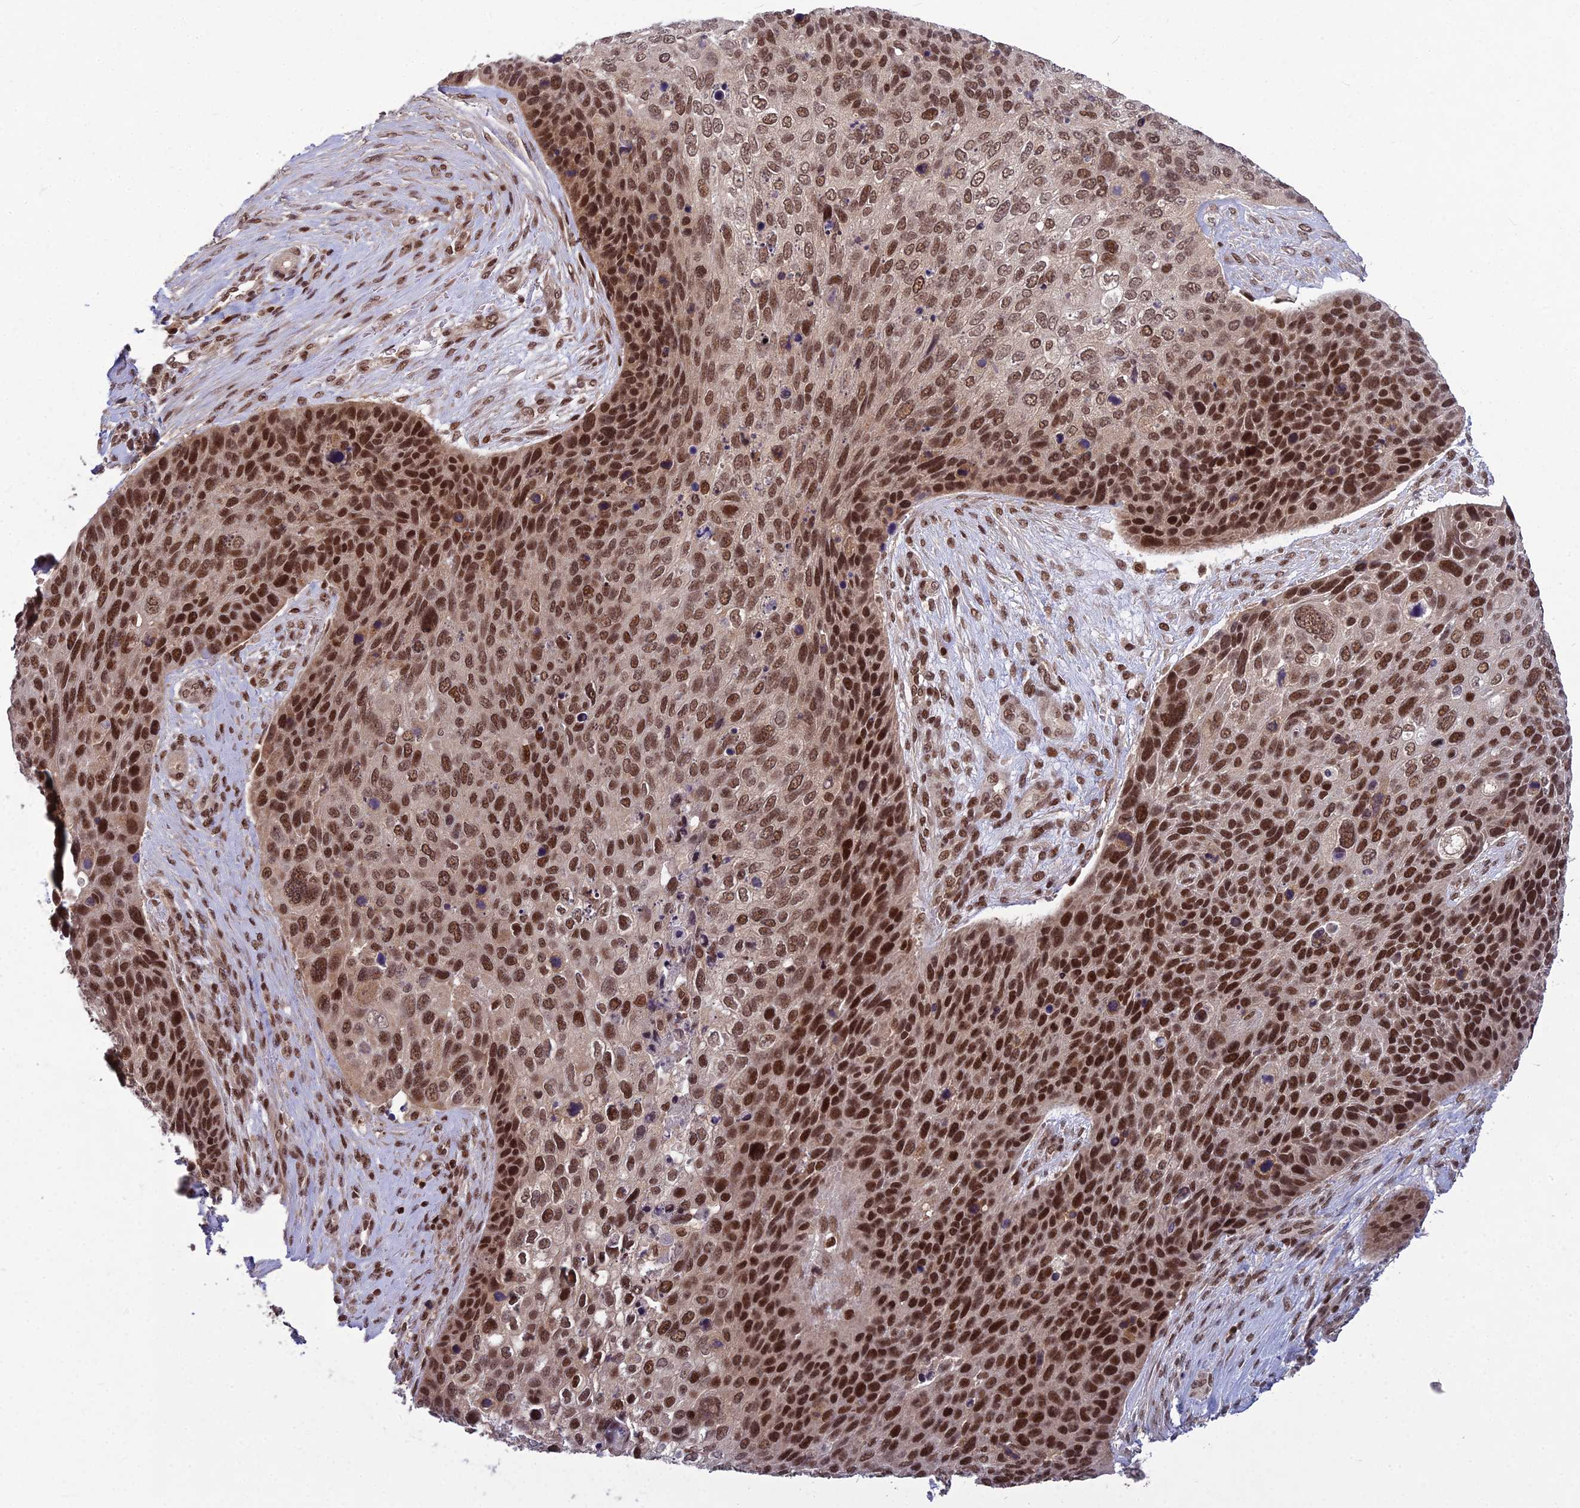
{"staining": {"intensity": "strong", "quantity": ">75%", "location": "nuclear"}, "tissue": "skin cancer", "cell_type": "Tumor cells", "image_type": "cancer", "snomed": [{"axis": "morphology", "description": "Basal cell carcinoma"}, {"axis": "topography", "description": "Skin"}], "caption": "Skin cancer (basal cell carcinoma) was stained to show a protein in brown. There is high levels of strong nuclear positivity in about >75% of tumor cells.", "gene": "GMEB1", "patient": {"sex": "female", "age": 74}}